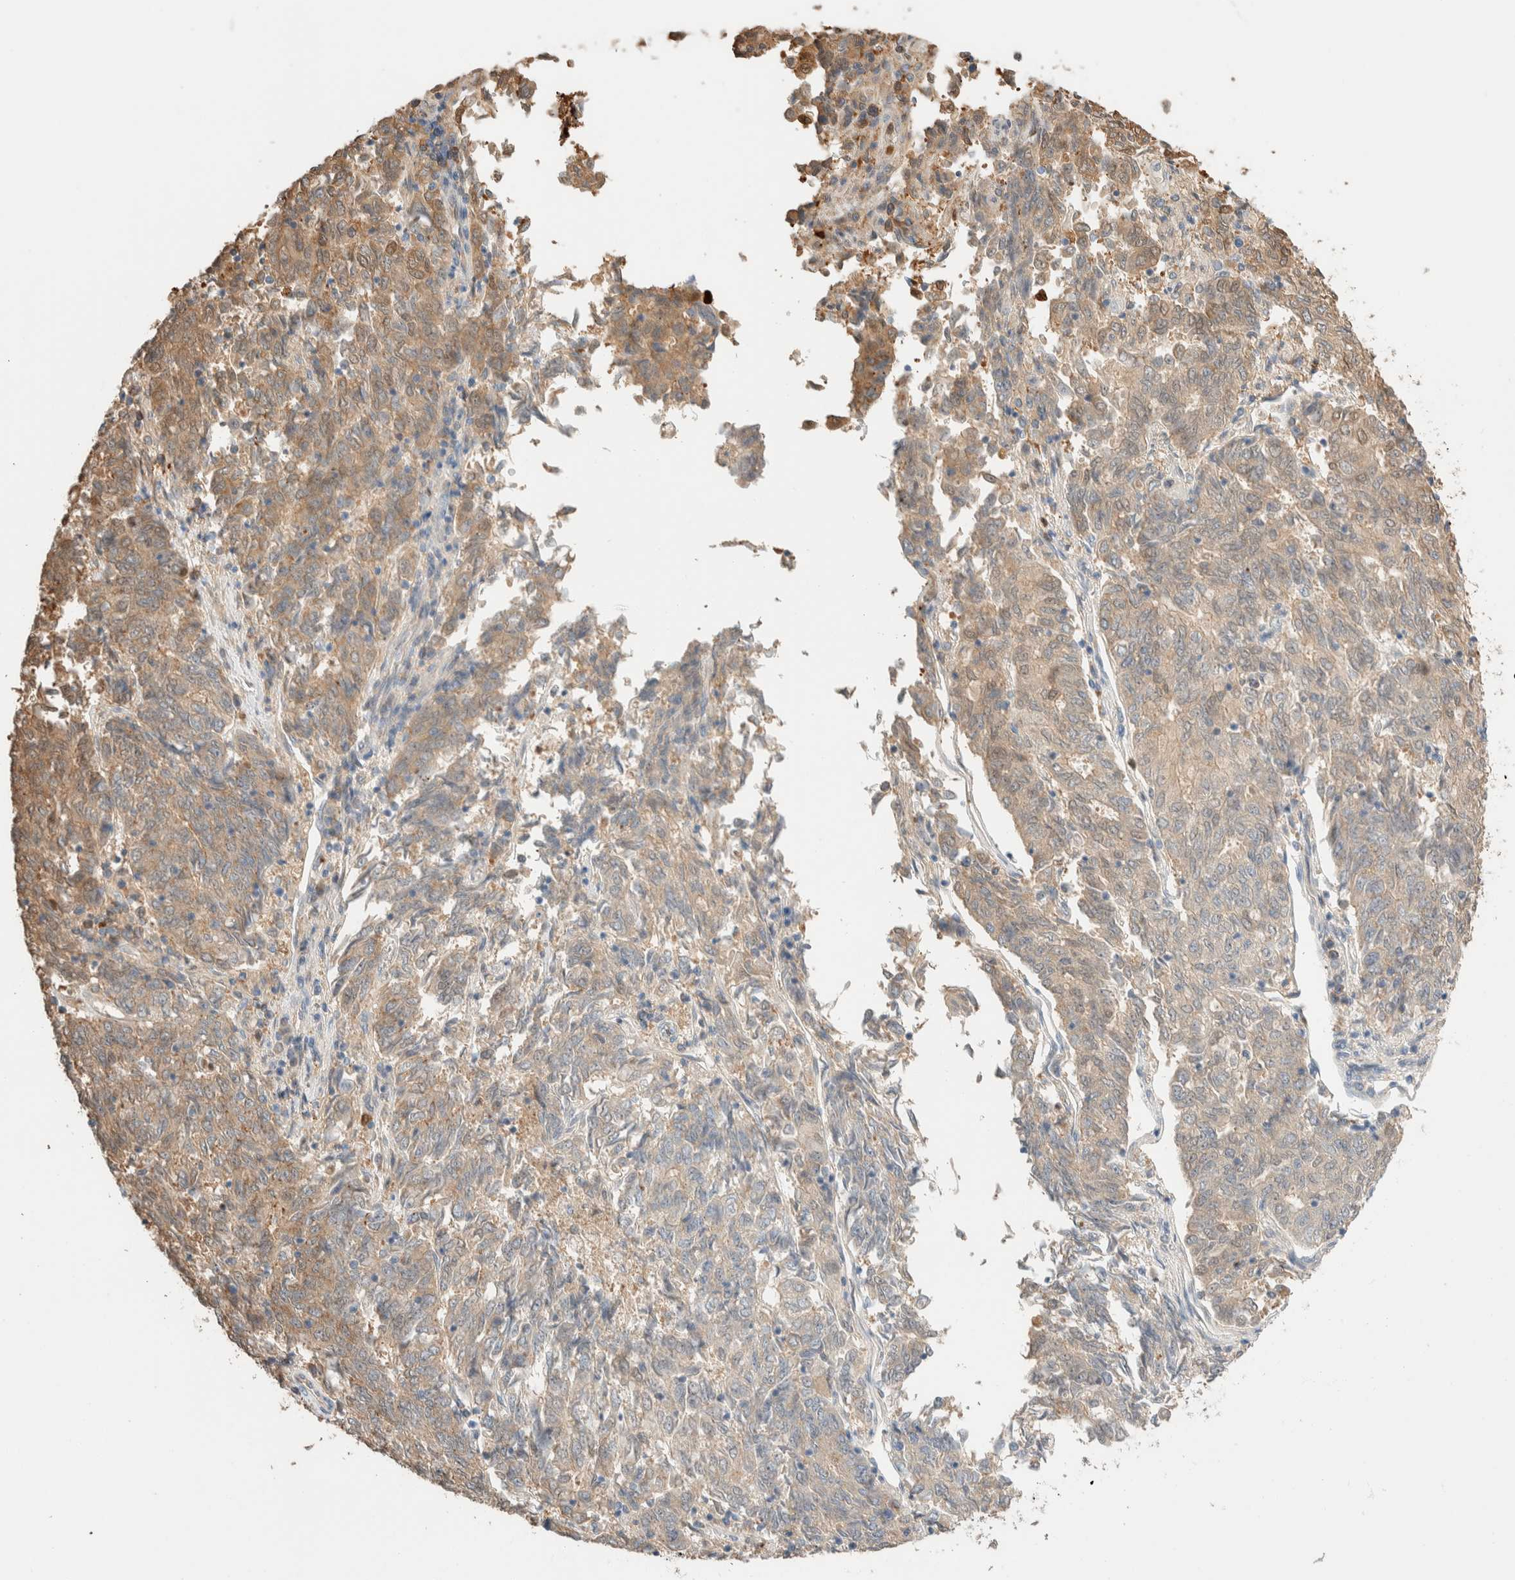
{"staining": {"intensity": "moderate", "quantity": "<25%", "location": "cytoplasmic/membranous"}, "tissue": "endometrial cancer", "cell_type": "Tumor cells", "image_type": "cancer", "snomed": [{"axis": "morphology", "description": "Adenocarcinoma, NOS"}, {"axis": "topography", "description": "Endometrium"}], "caption": "Protein expression analysis of endometrial cancer exhibits moderate cytoplasmic/membranous staining in approximately <25% of tumor cells.", "gene": "SETD4", "patient": {"sex": "female", "age": 80}}